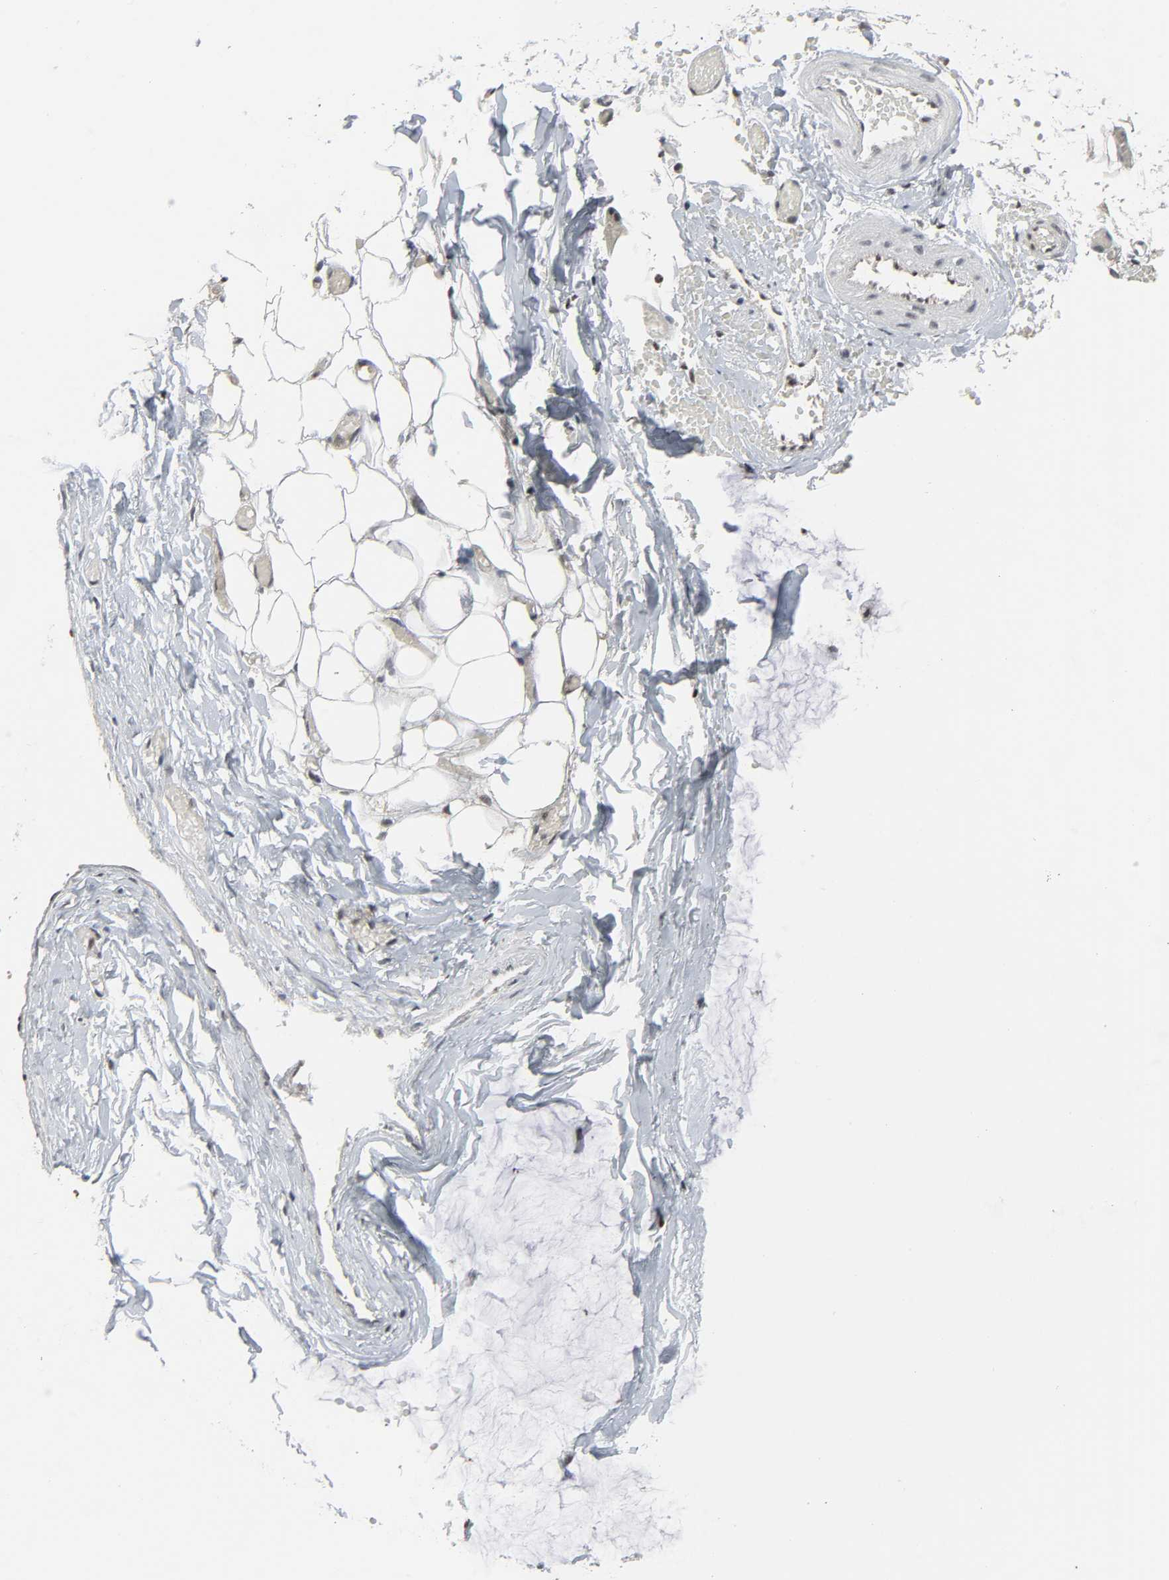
{"staining": {"intensity": "moderate", "quantity": ">75%", "location": "nuclear"}, "tissue": "ovarian cancer", "cell_type": "Tumor cells", "image_type": "cancer", "snomed": [{"axis": "morphology", "description": "Cystadenocarcinoma, mucinous, NOS"}, {"axis": "topography", "description": "Ovary"}], "caption": "Ovarian cancer stained for a protein (brown) reveals moderate nuclear positive positivity in approximately >75% of tumor cells.", "gene": "CDK7", "patient": {"sex": "female", "age": 39}}